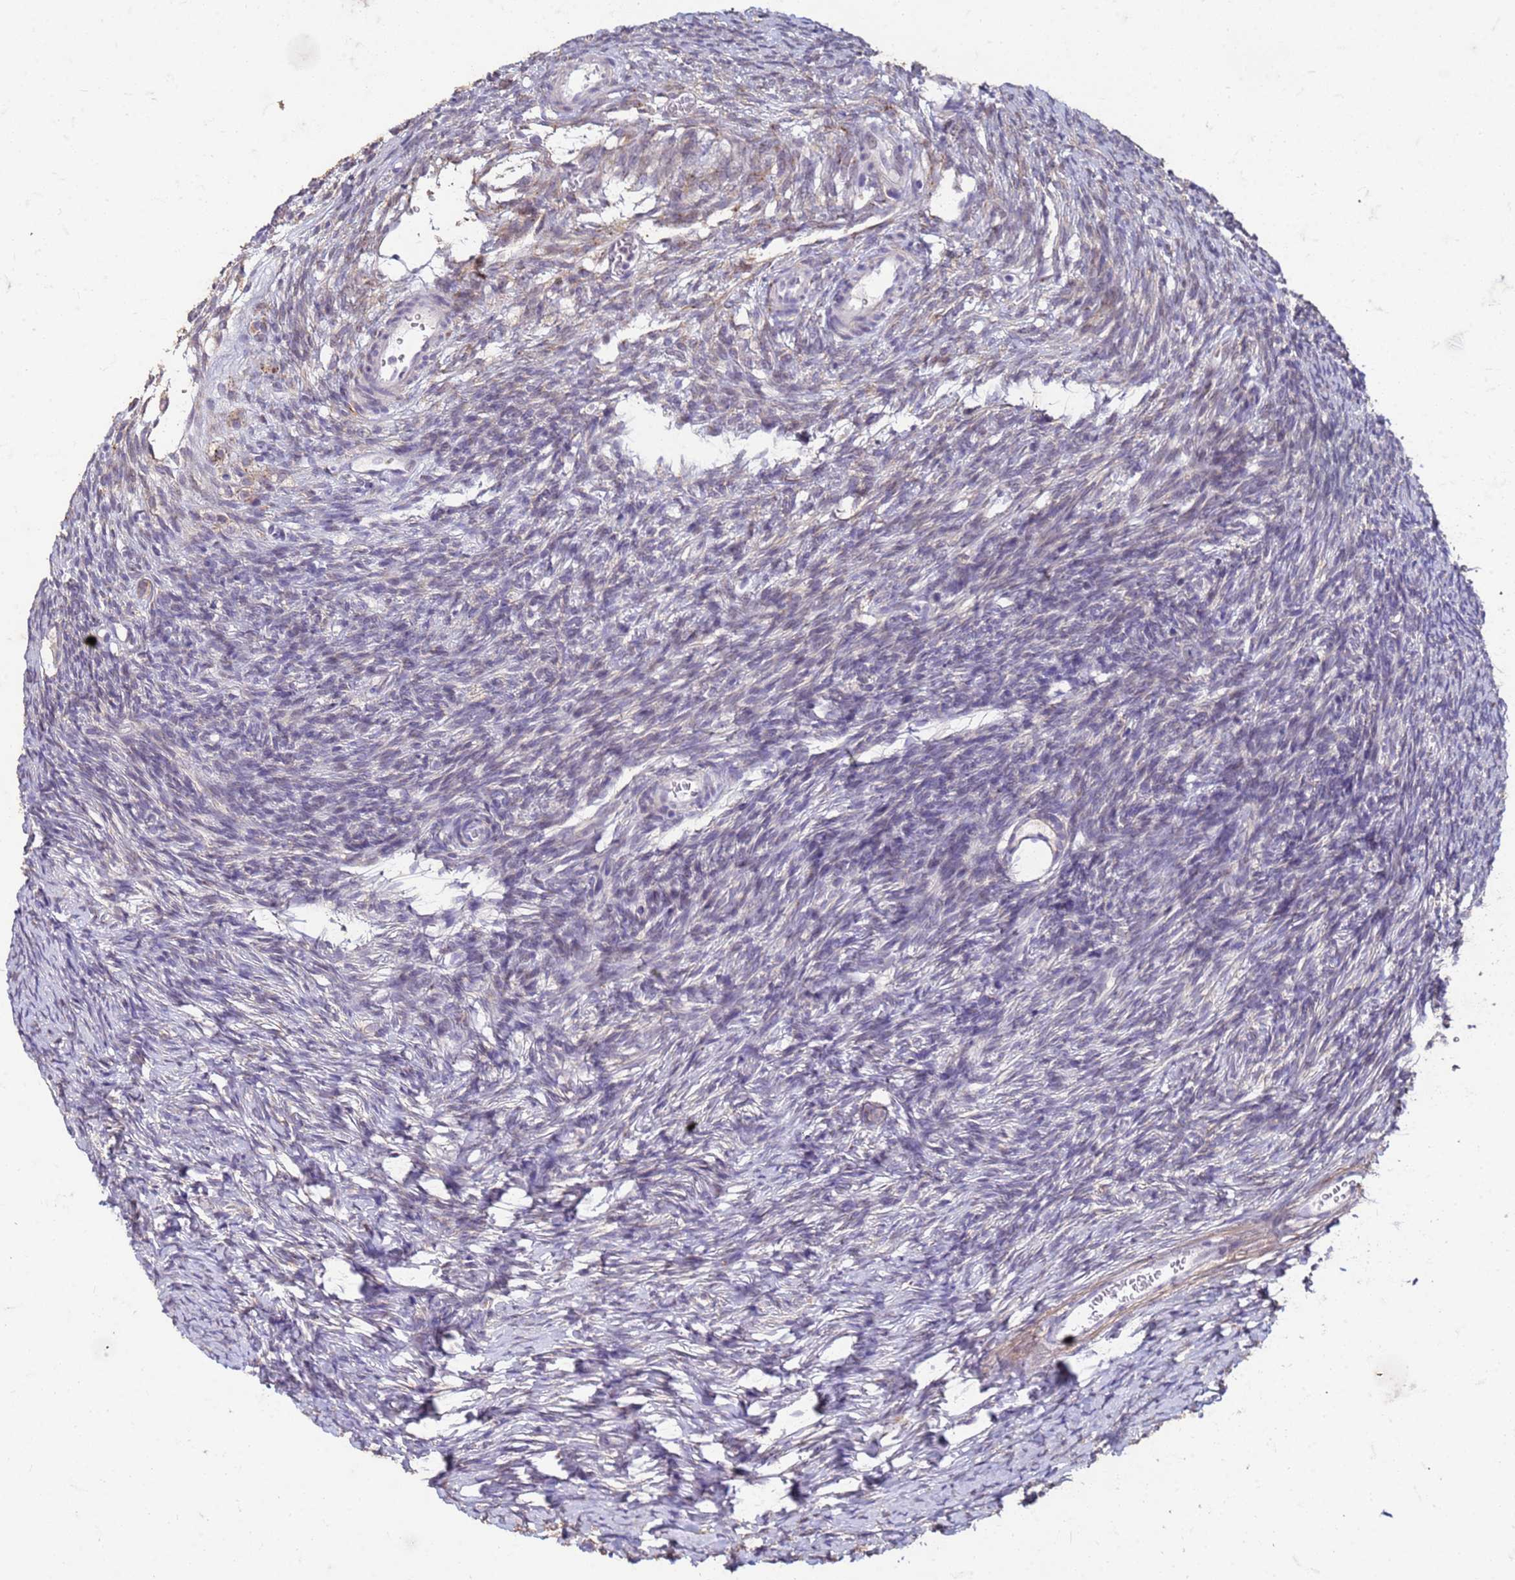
{"staining": {"intensity": "negative", "quantity": "none", "location": "none"}, "tissue": "ovary", "cell_type": "Follicle cells", "image_type": "normal", "snomed": [{"axis": "morphology", "description": "Normal tissue, NOS"}, {"axis": "topography", "description": "Ovary"}], "caption": "High magnification brightfield microscopy of normal ovary stained with DAB (brown) and counterstained with hematoxylin (blue): follicle cells show no significant positivity. Nuclei are stained in blue.", "gene": "SLC25A15", "patient": {"sex": "female", "age": 39}}